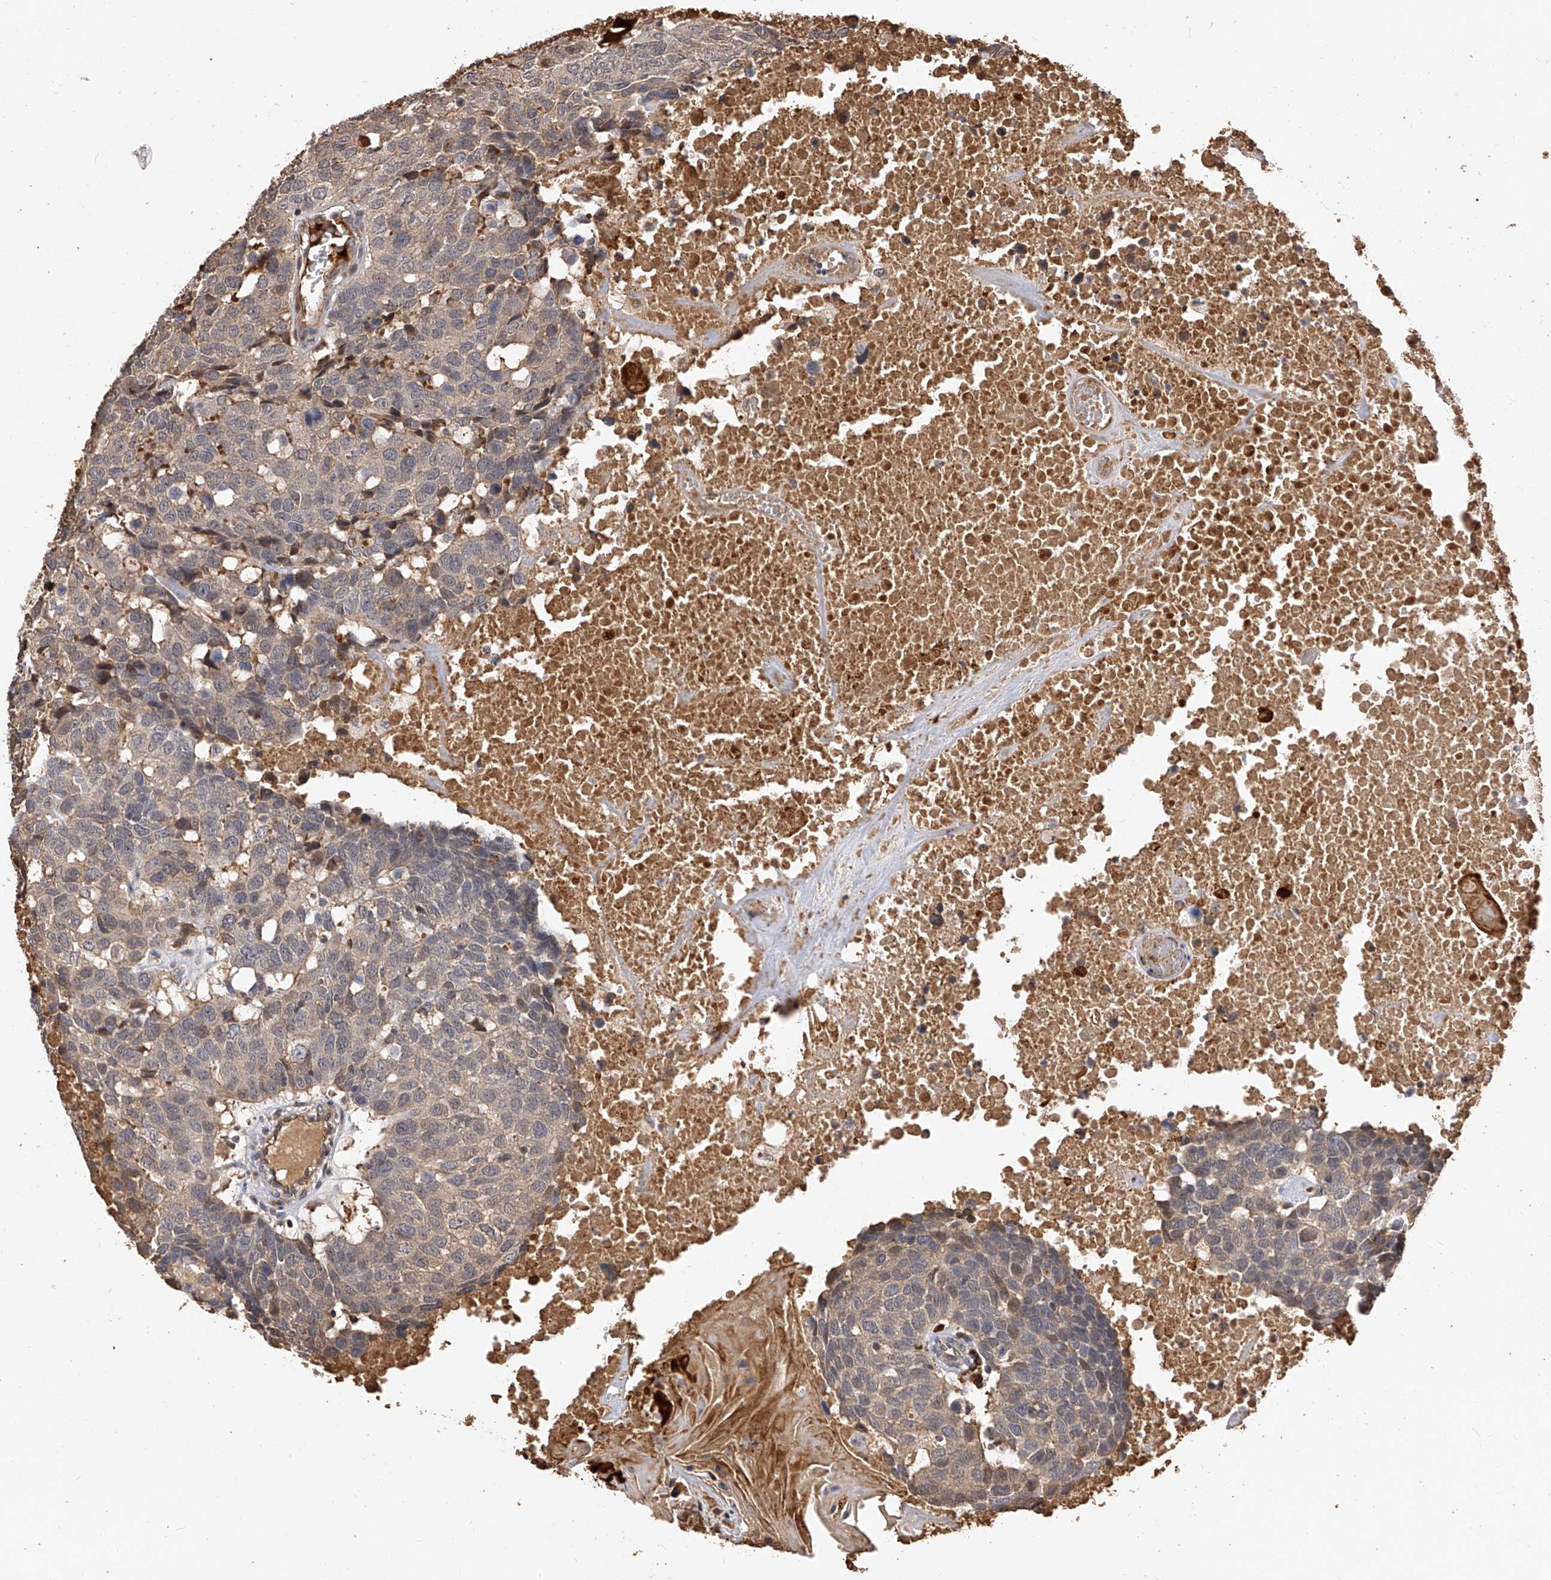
{"staining": {"intensity": "weak", "quantity": "<25%", "location": "nuclear"}, "tissue": "head and neck cancer", "cell_type": "Tumor cells", "image_type": "cancer", "snomed": [{"axis": "morphology", "description": "Squamous cell carcinoma, NOS"}, {"axis": "topography", "description": "Head-Neck"}], "caption": "Image shows no protein expression in tumor cells of head and neck cancer (squamous cell carcinoma) tissue.", "gene": "CFAP410", "patient": {"sex": "male", "age": 66}}